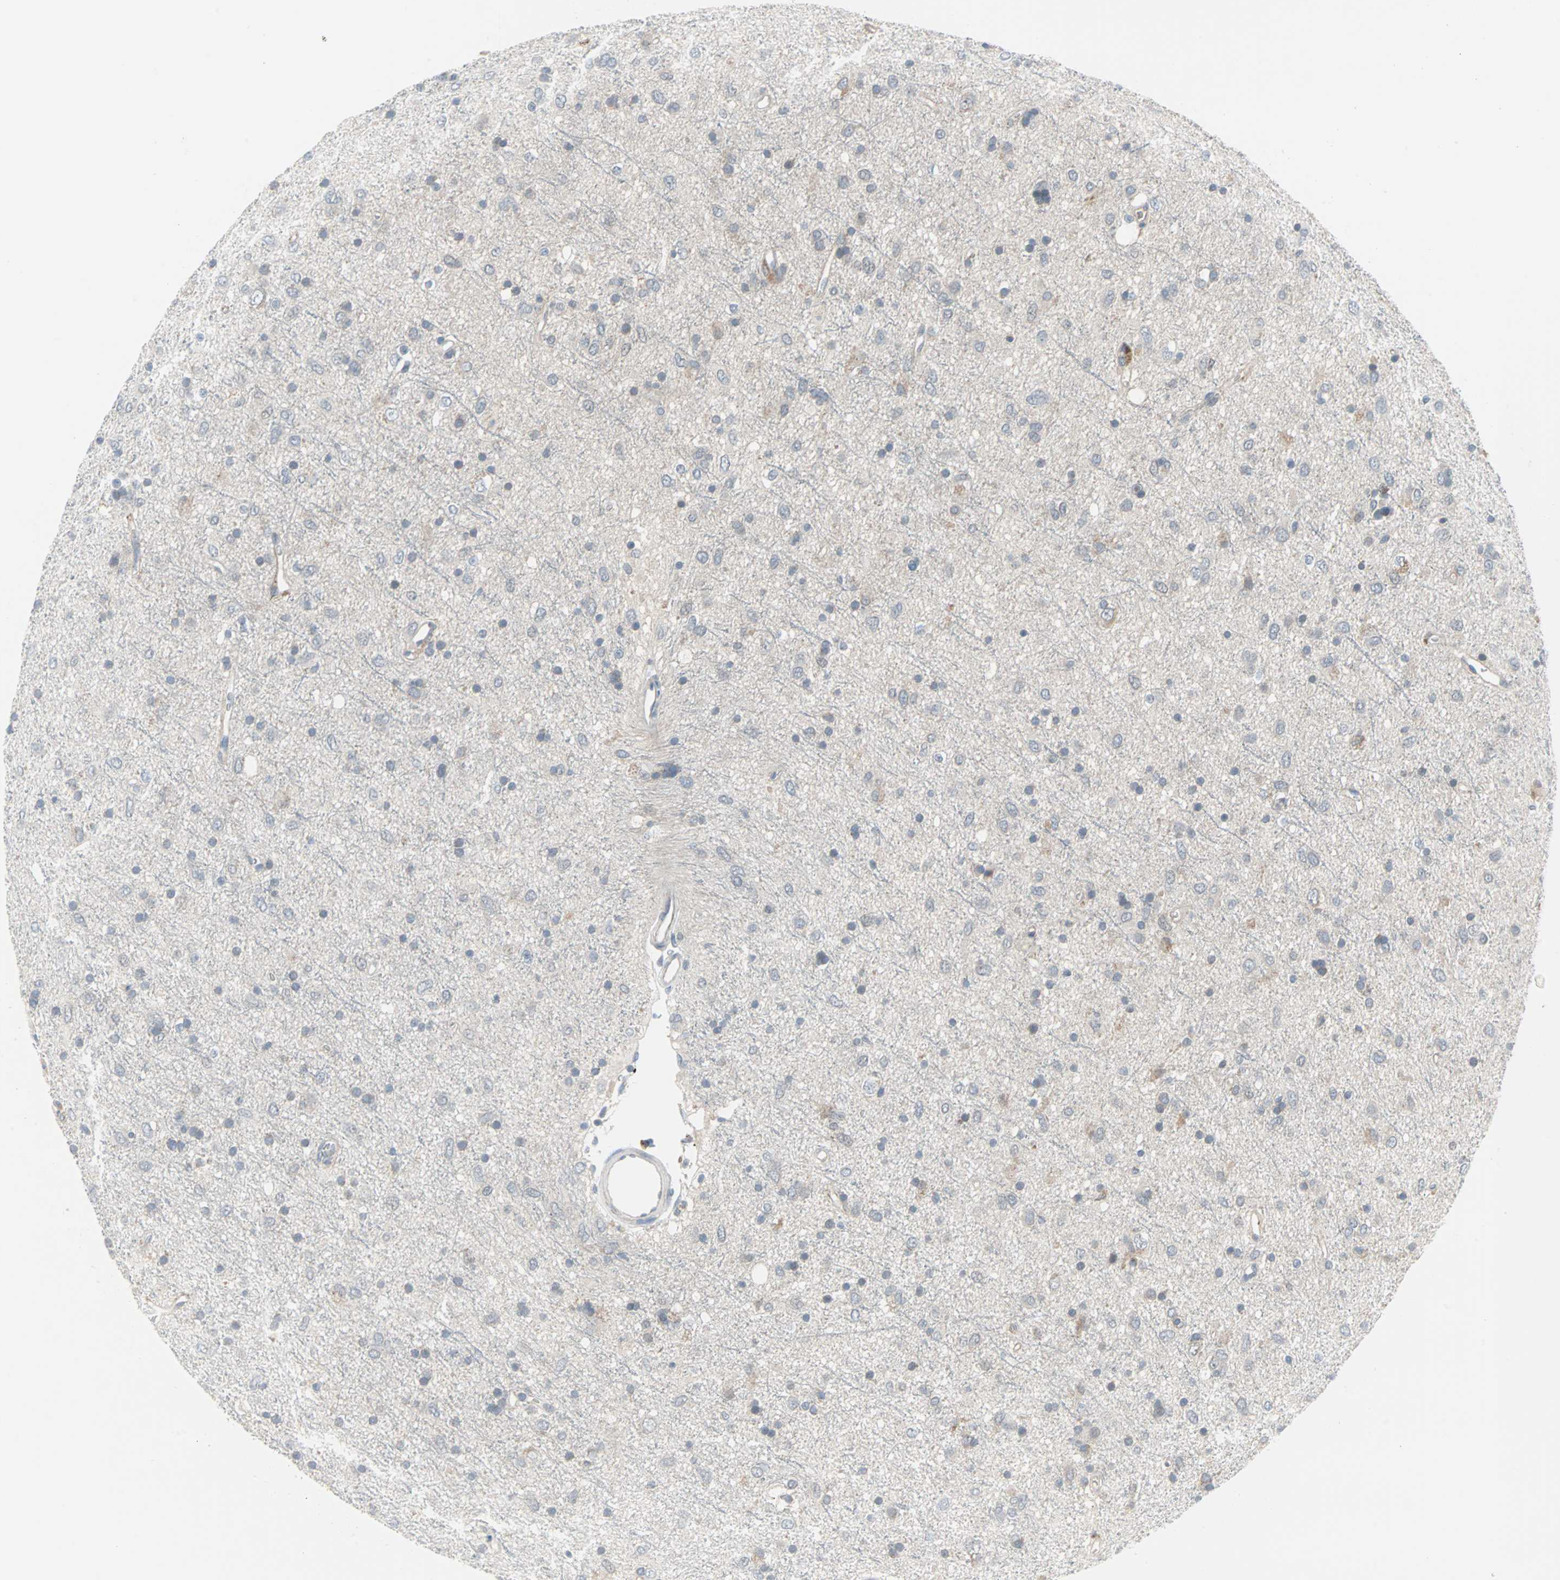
{"staining": {"intensity": "moderate", "quantity": "<25%", "location": "cytoplasmic/membranous"}, "tissue": "glioma", "cell_type": "Tumor cells", "image_type": "cancer", "snomed": [{"axis": "morphology", "description": "Glioma, malignant, Low grade"}, {"axis": "topography", "description": "Brain"}], "caption": "Human glioma stained with a brown dye exhibits moderate cytoplasmic/membranous positive staining in about <25% of tumor cells.", "gene": "CASP3", "patient": {"sex": "male", "age": 77}}